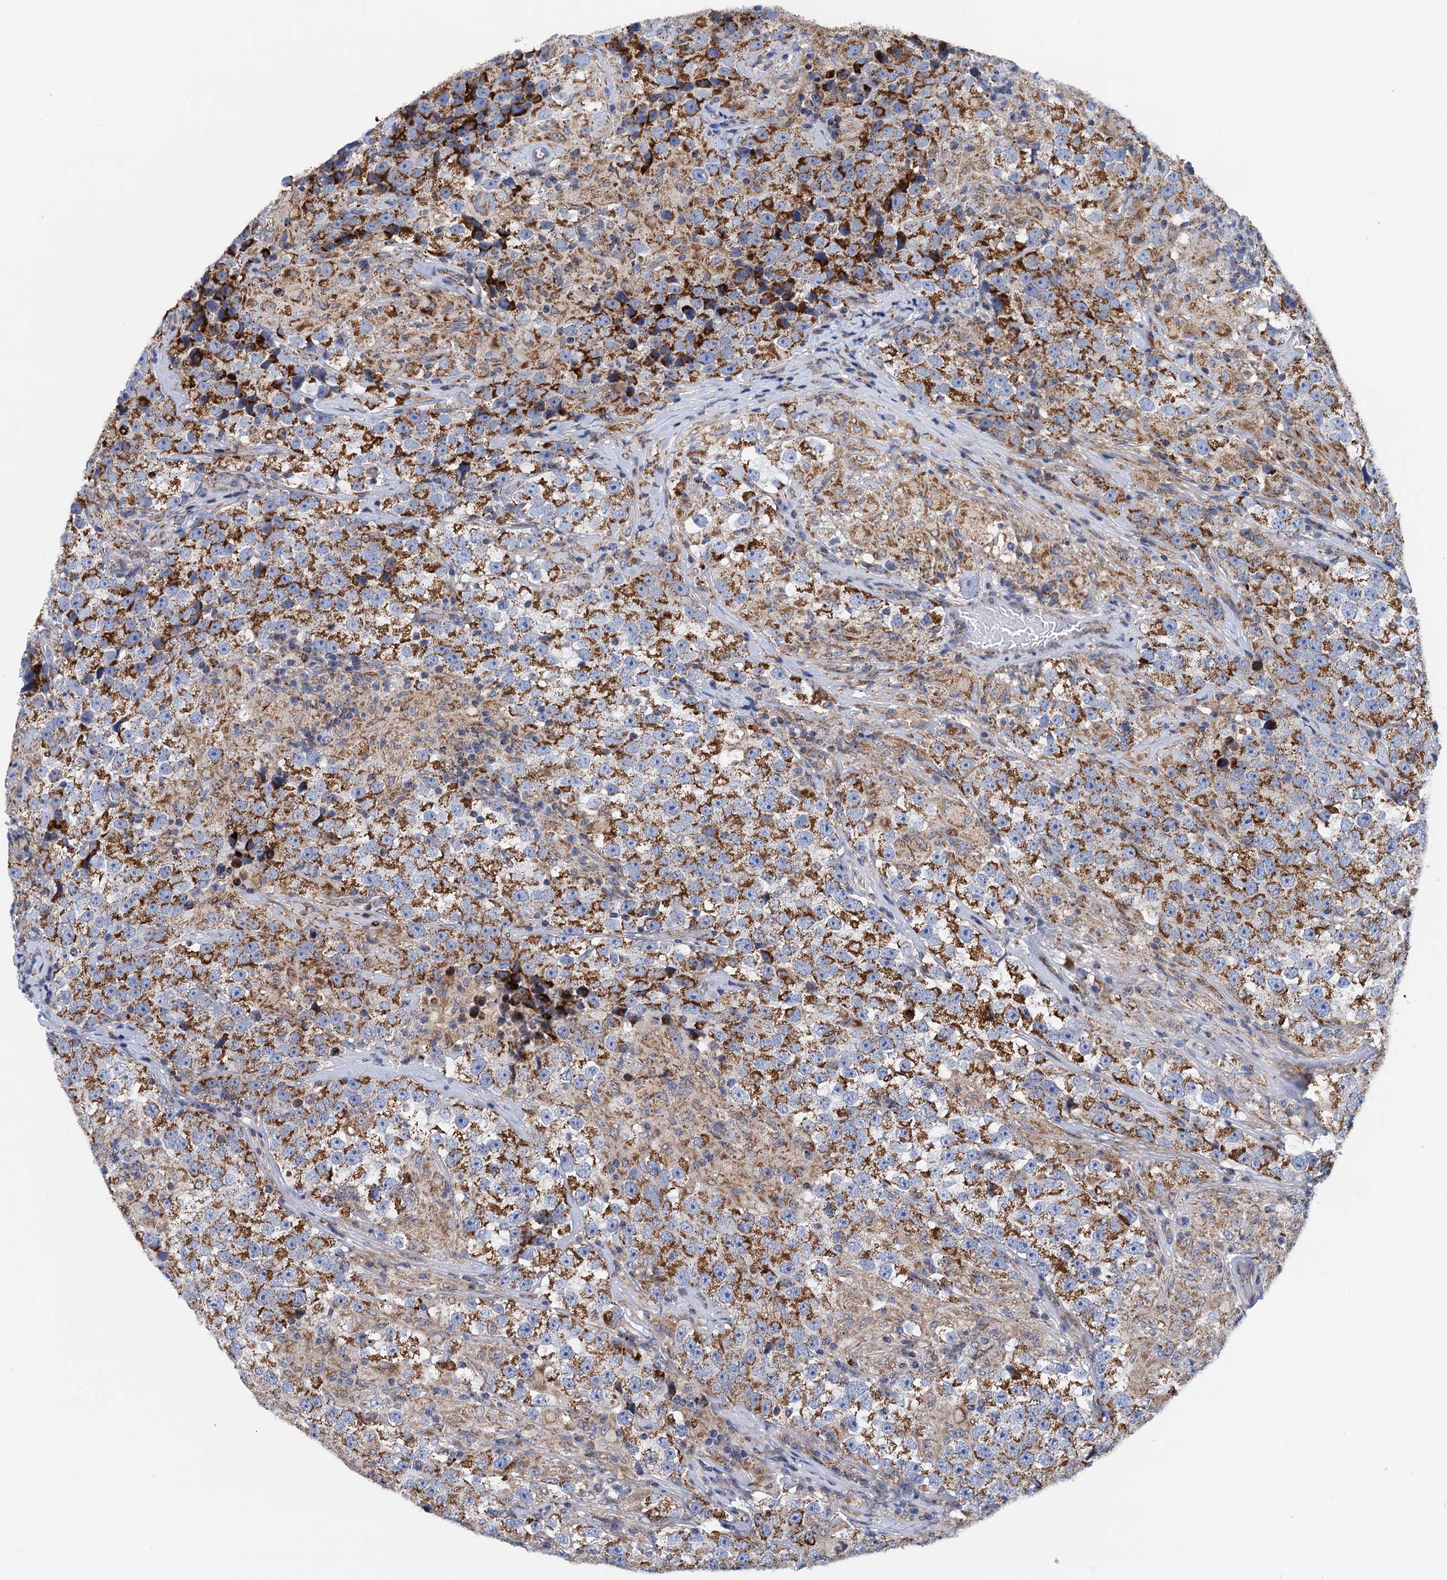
{"staining": {"intensity": "moderate", "quantity": ">75%", "location": "cytoplasmic/membranous"}, "tissue": "testis cancer", "cell_type": "Tumor cells", "image_type": "cancer", "snomed": [{"axis": "morphology", "description": "Seminoma, NOS"}, {"axis": "topography", "description": "Testis"}], "caption": "Moderate cytoplasmic/membranous protein positivity is identified in approximately >75% of tumor cells in seminoma (testis).", "gene": "PTCD3", "patient": {"sex": "male", "age": 46}}